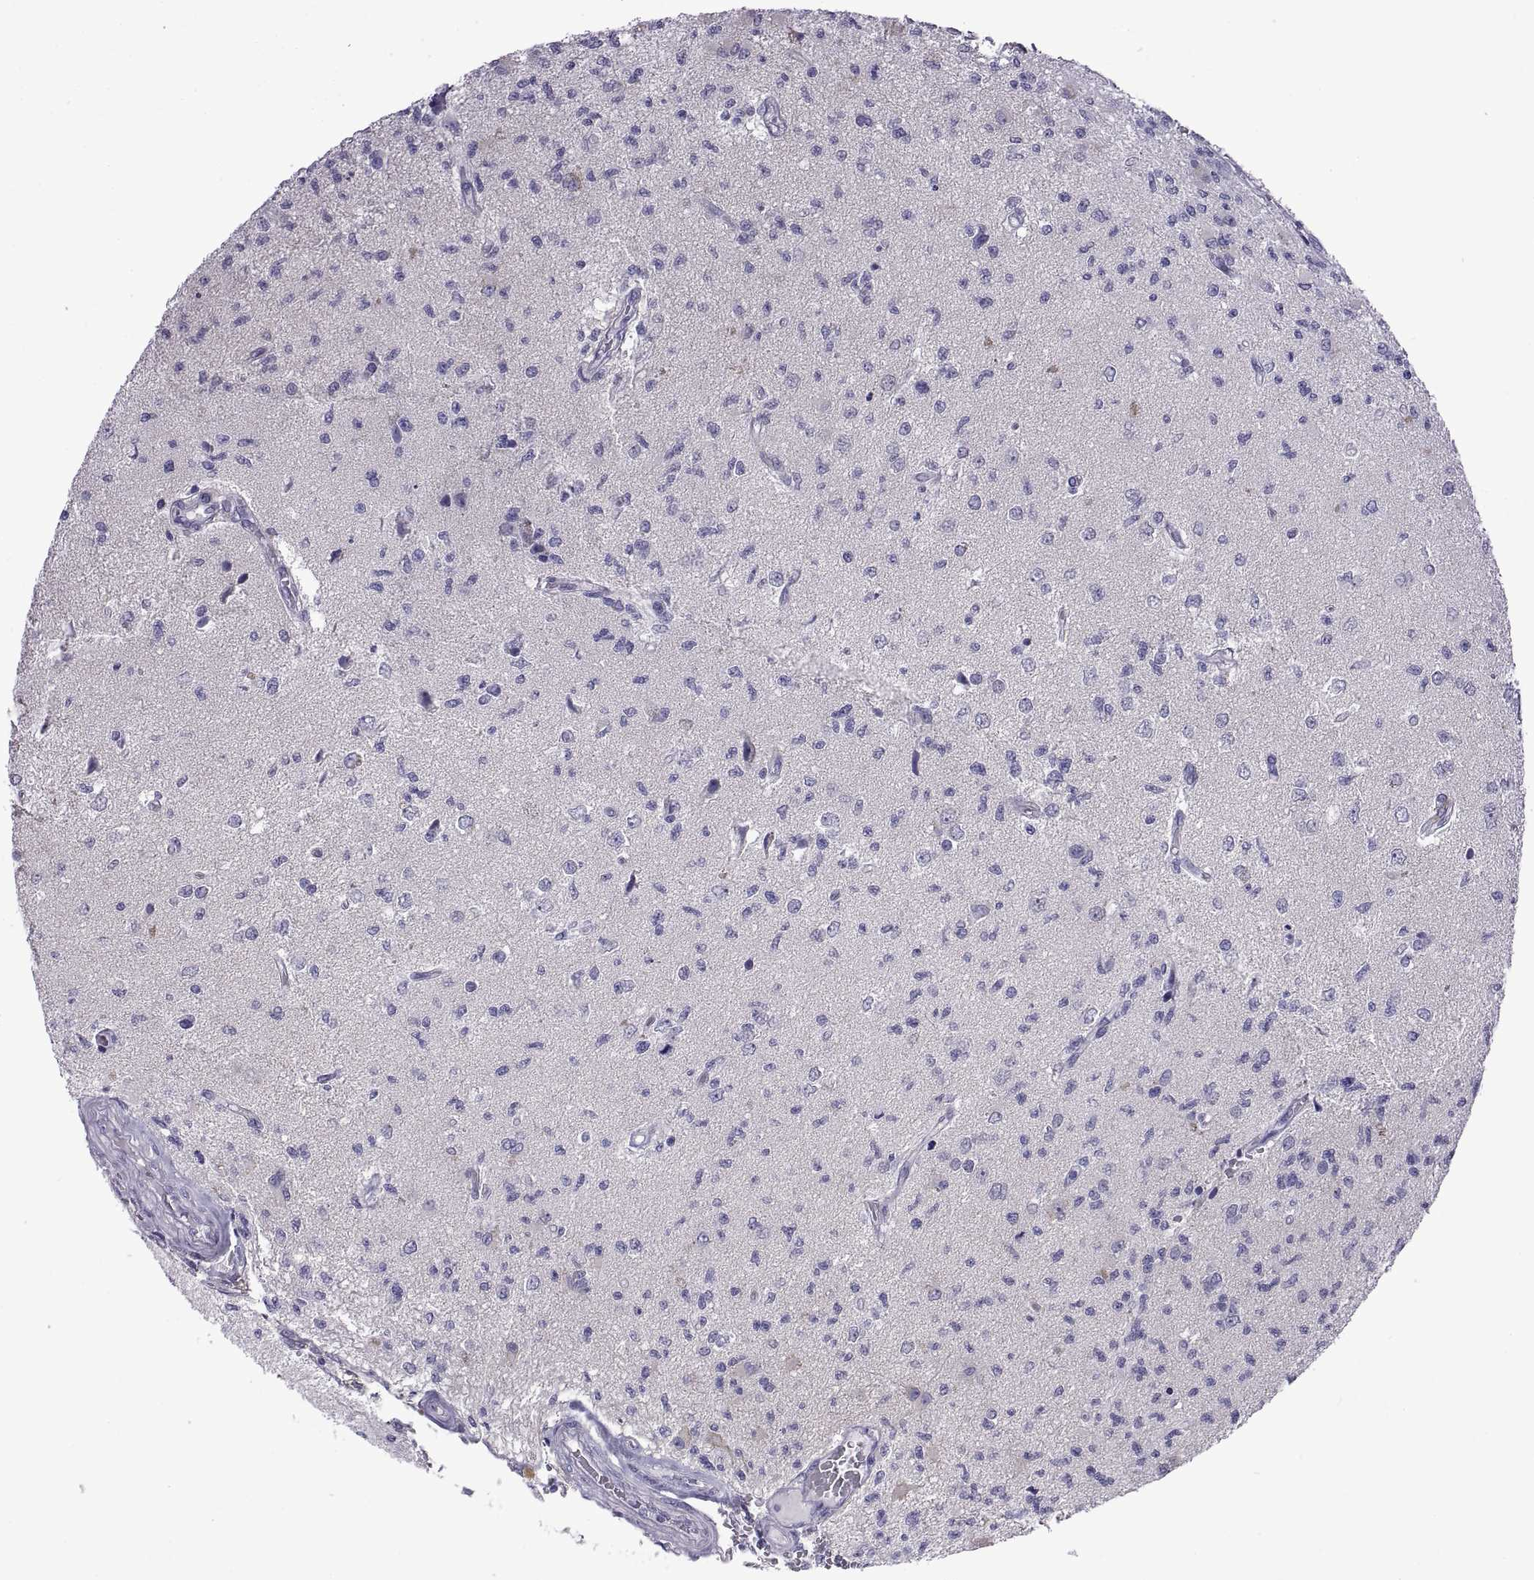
{"staining": {"intensity": "negative", "quantity": "none", "location": "none"}, "tissue": "glioma", "cell_type": "Tumor cells", "image_type": "cancer", "snomed": [{"axis": "morphology", "description": "Glioma, malignant, High grade"}, {"axis": "topography", "description": "Brain"}], "caption": "High magnification brightfield microscopy of malignant glioma (high-grade) stained with DAB (3,3'-diaminobenzidine) (brown) and counterstained with hematoxylin (blue): tumor cells show no significant positivity. (Brightfield microscopy of DAB (3,3'-diaminobenzidine) immunohistochemistry (IHC) at high magnification).", "gene": "SPDYE1", "patient": {"sex": "male", "age": 56}}